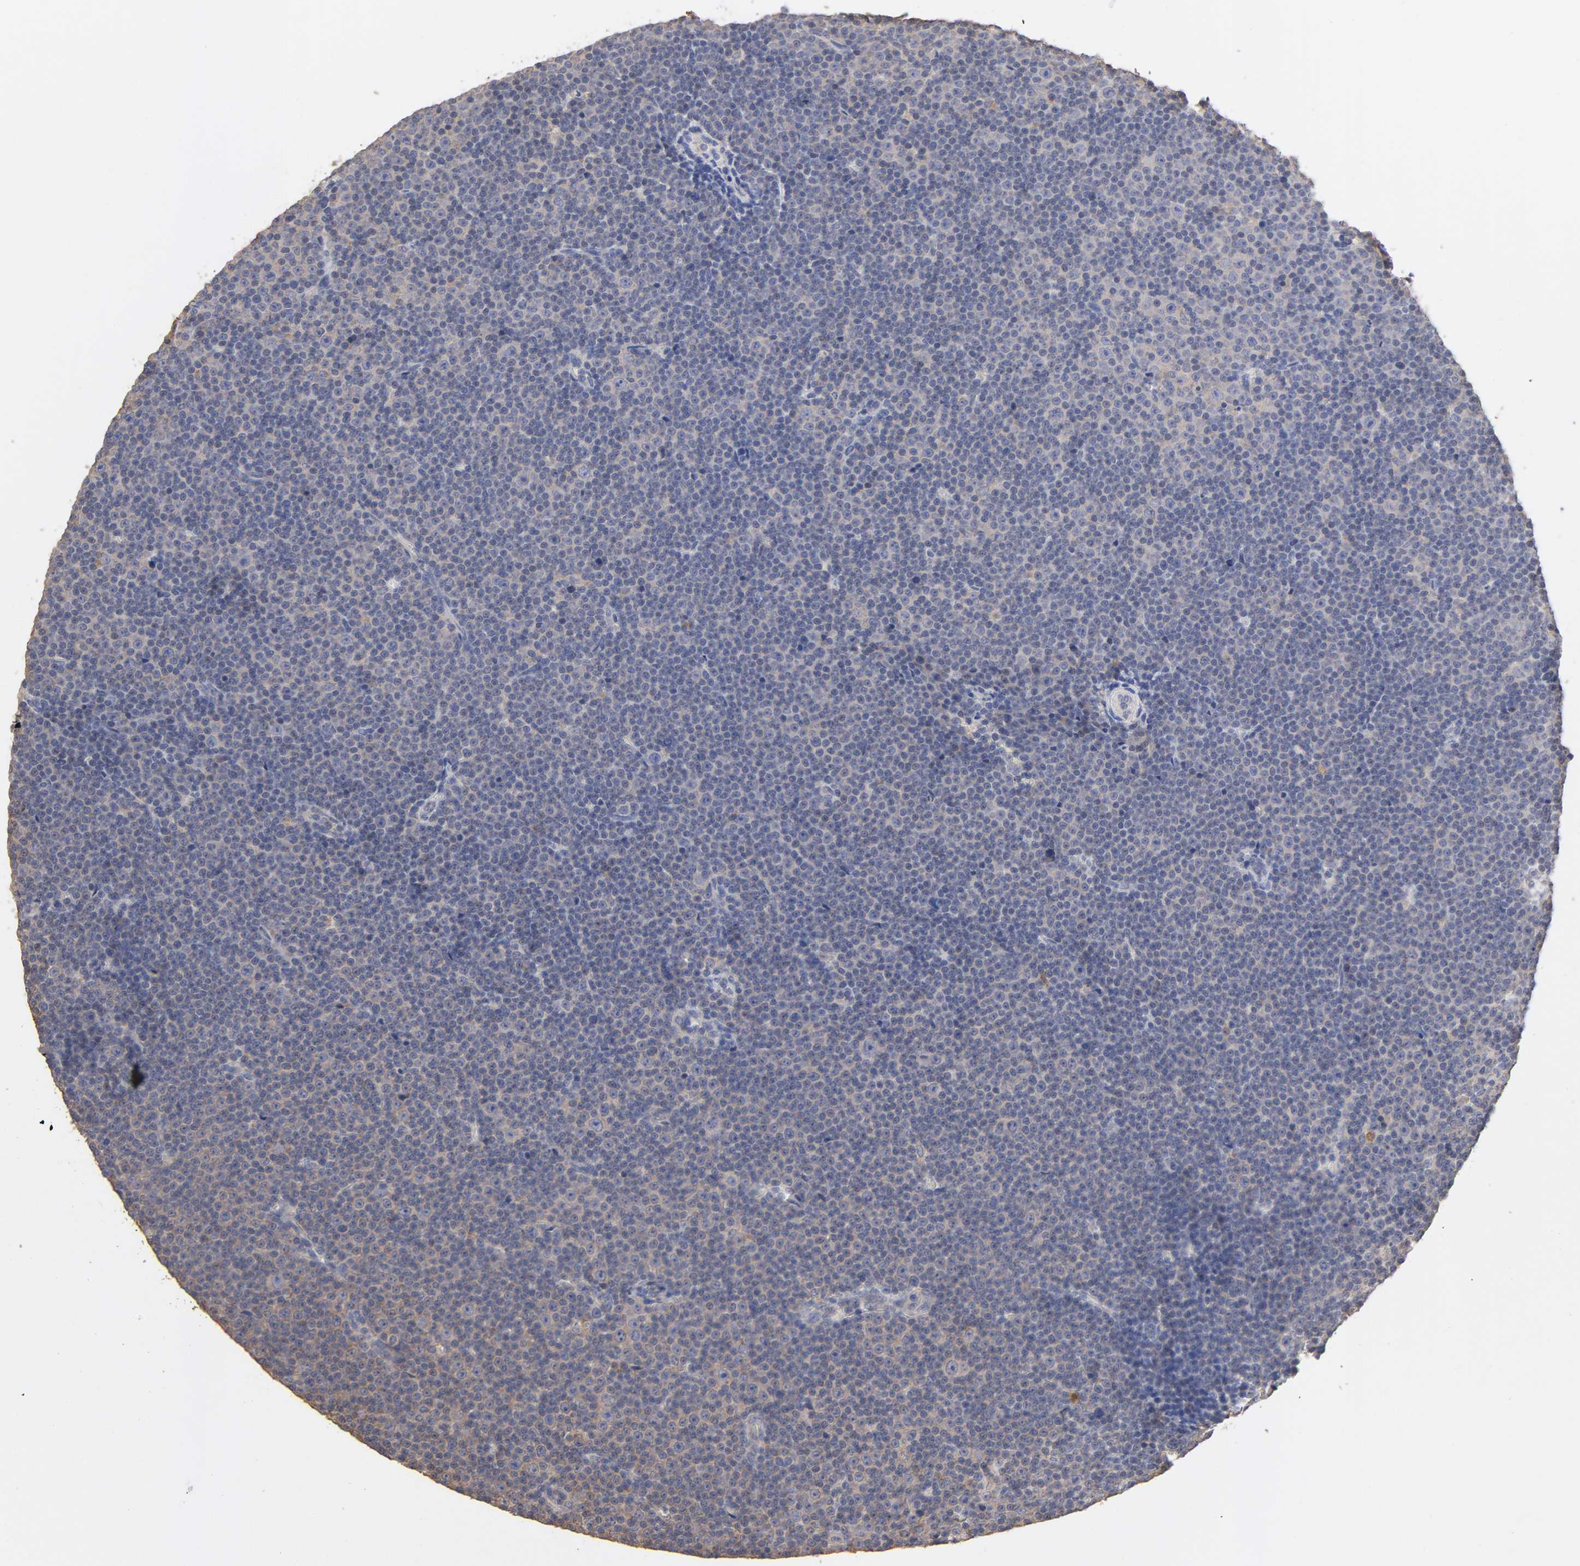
{"staining": {"intensity": "weak", "quantity": ">75%", "location": "cytoplasmic/membranous"}, "tissue": "lymphoma", "cell_type": "Tumor cells", "image_type": "cancer", "snomed": [{"axis": "morphology", "description": "Malignant lymphoma, non-Hodgkin's type, Low grade"}, {"axis": "topography", "description": "Lymph node"}], "caption": "The image displays a brown stain indicating the presence of a protein in the cytoplasmic/membranous of tumor cells in low-grade malignant lymphoma, non-Hodgkin's type.", "gene": "EIF4G2", "patient": {"sex": "female", "age": 67}}